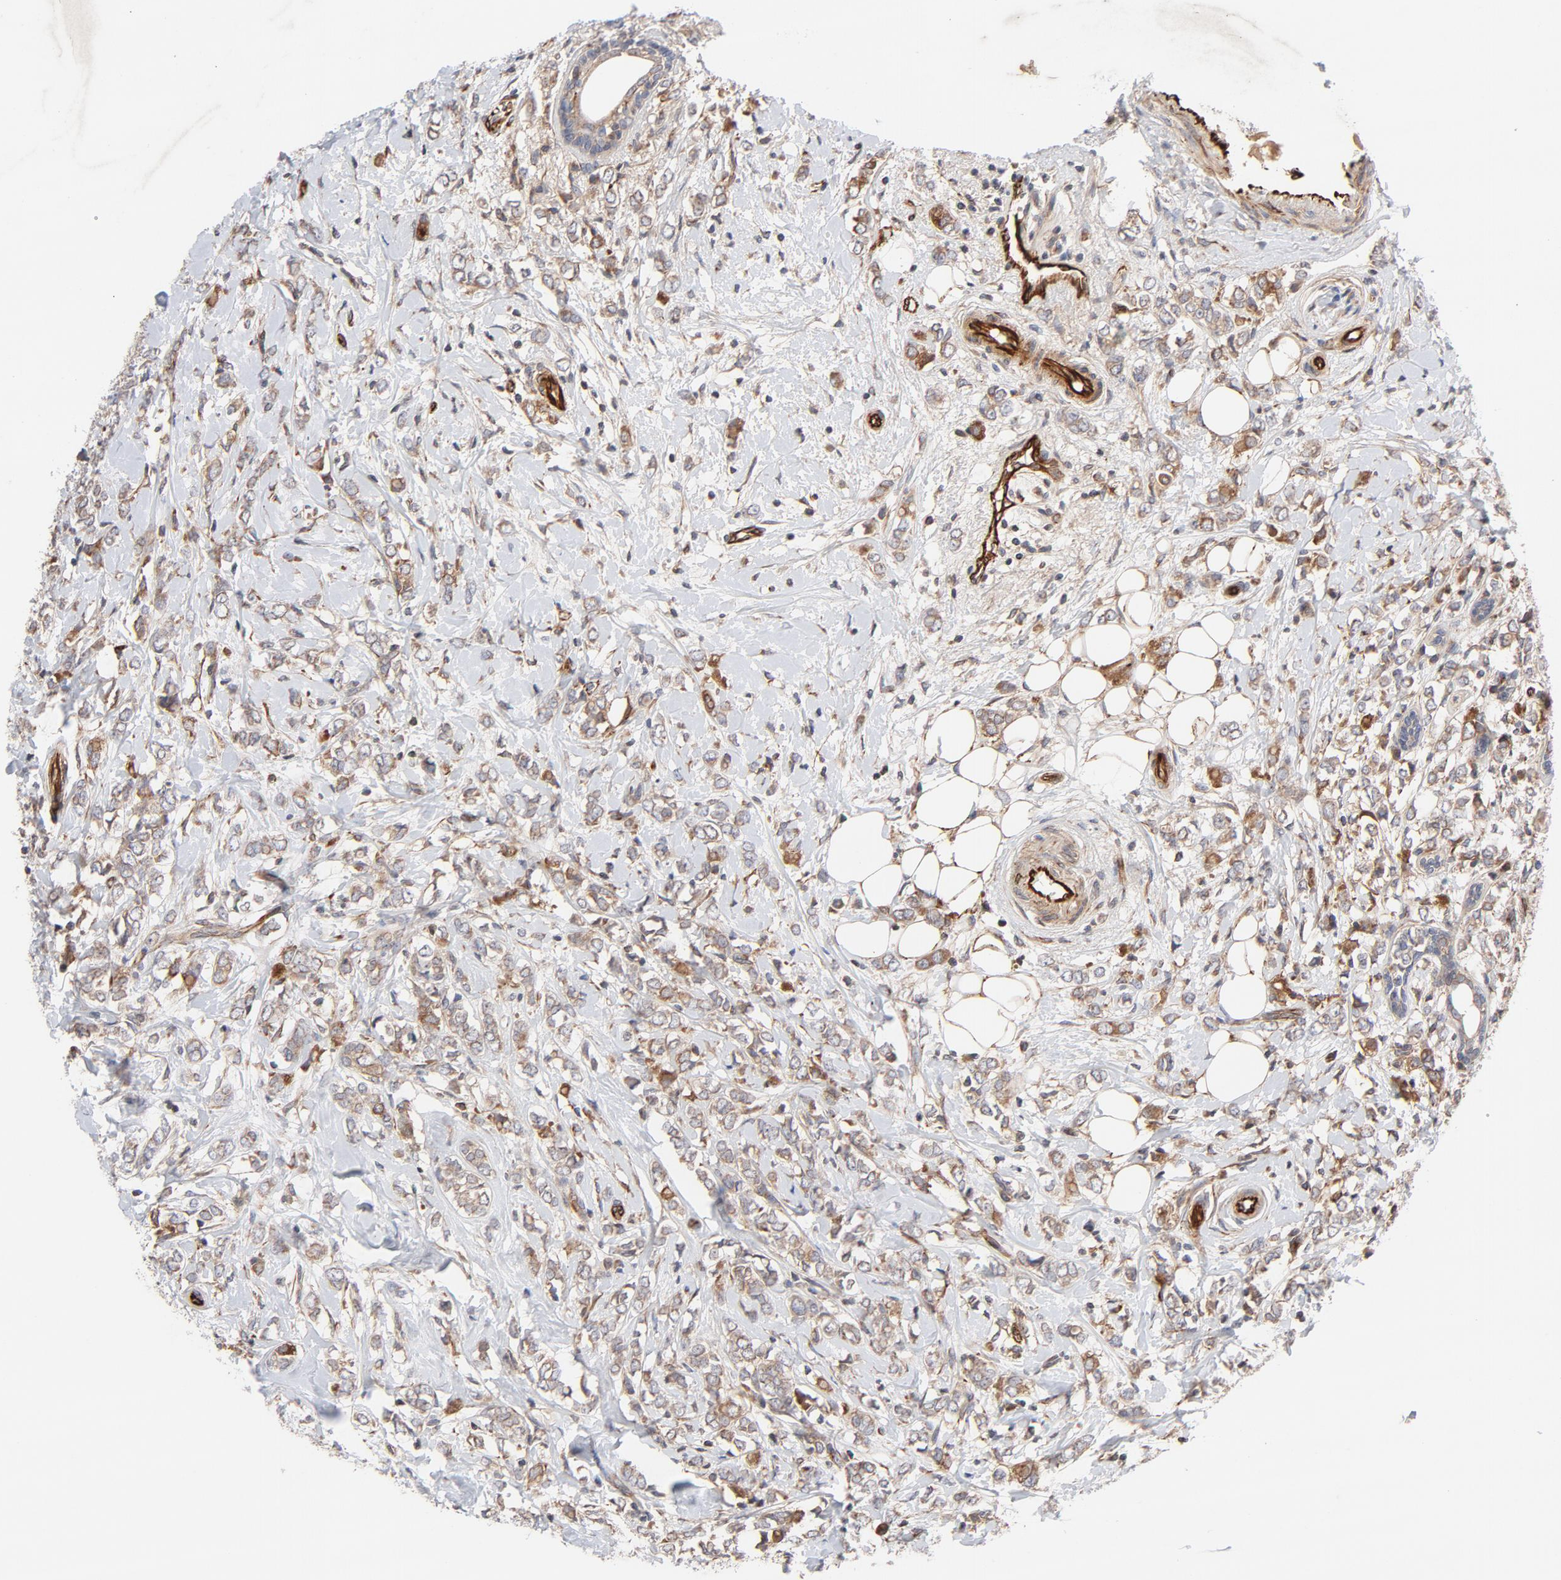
{"staining": {"intensity": "weak", "quantity": ">75%", "location": "cytoplasmic/membranous"}, "tissue": "breast cancer", "cell_type": "Tumor cells", "image_type": "cancer", "snomed": [{"axis": "morphology", "description": "Normal tissue, NOS"}, {"axis": "morphology", "description": "Lobular carcinoma"}, {"axis": "topography", "description": "Breast"}], "caption": "The histopathology image displays immunohistochemical staining of breast lobular carcinoma. There is weak cytoplasmic/membranous expression is appreciated in about >75% of tumor cells.", "gene": "DNAAF2", "patient": {"sex": "female", "age": 47}}